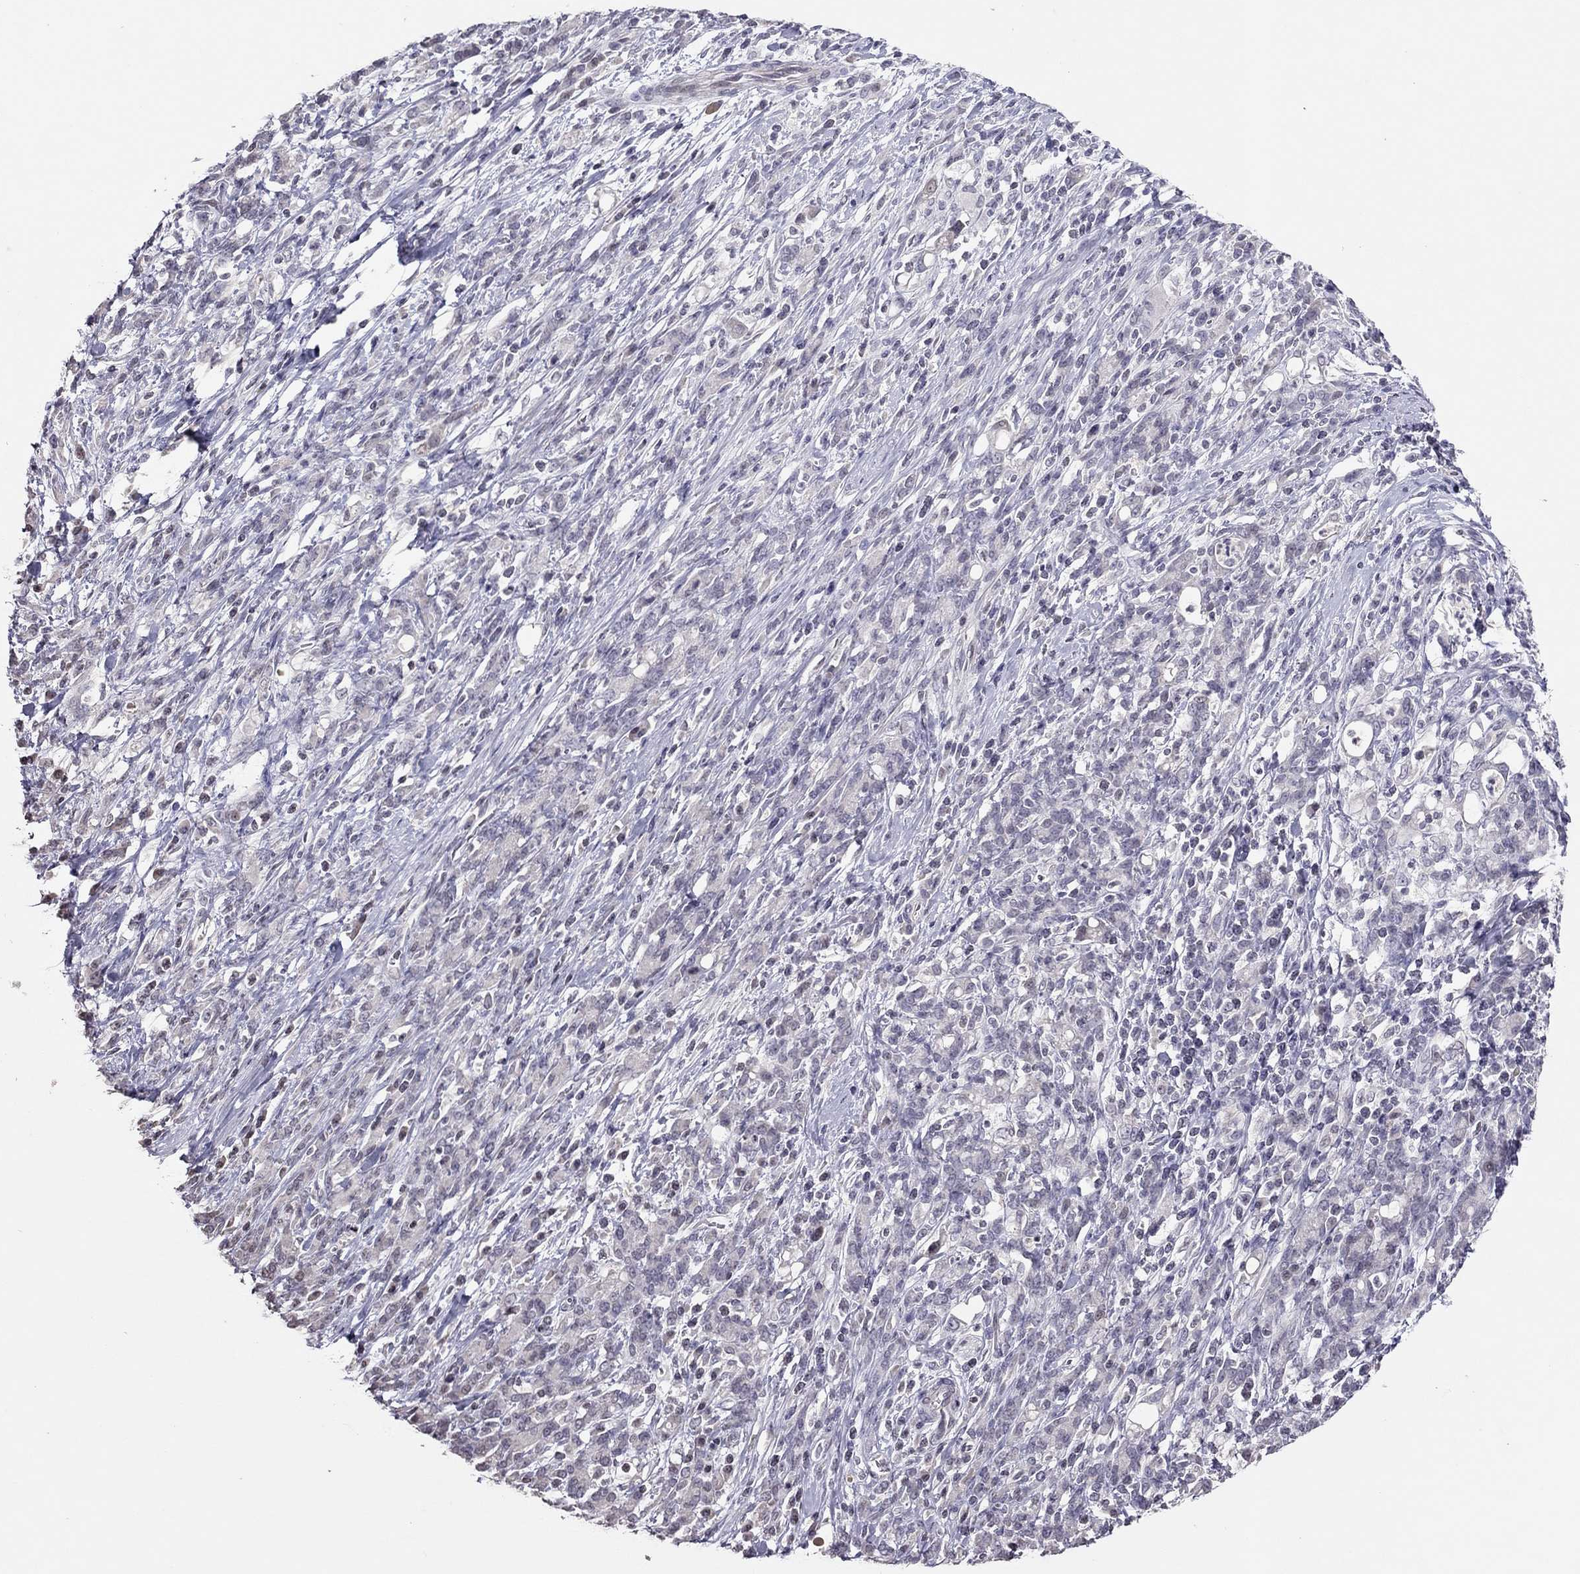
{"staining": {"intensity": "negative", "quantity": "none", "location": "none"}, "tissue": "stomach cancer", "cell_type": "Tumor cells", "image_type": "cancer", "snomed": [{"axis": "morphology", "description": "Adenocarcinoma, NOS"}, {"axis": "topography", "description": "Stomach"}], "caption": "A high-resolution histopathology image shows immunohistochemistry (IHC) staining of stomach cancer, which demonstrates no significant staining in tumor cells.", "gene": "TSHB", "patient": {"sex": "female", "age": 57}}